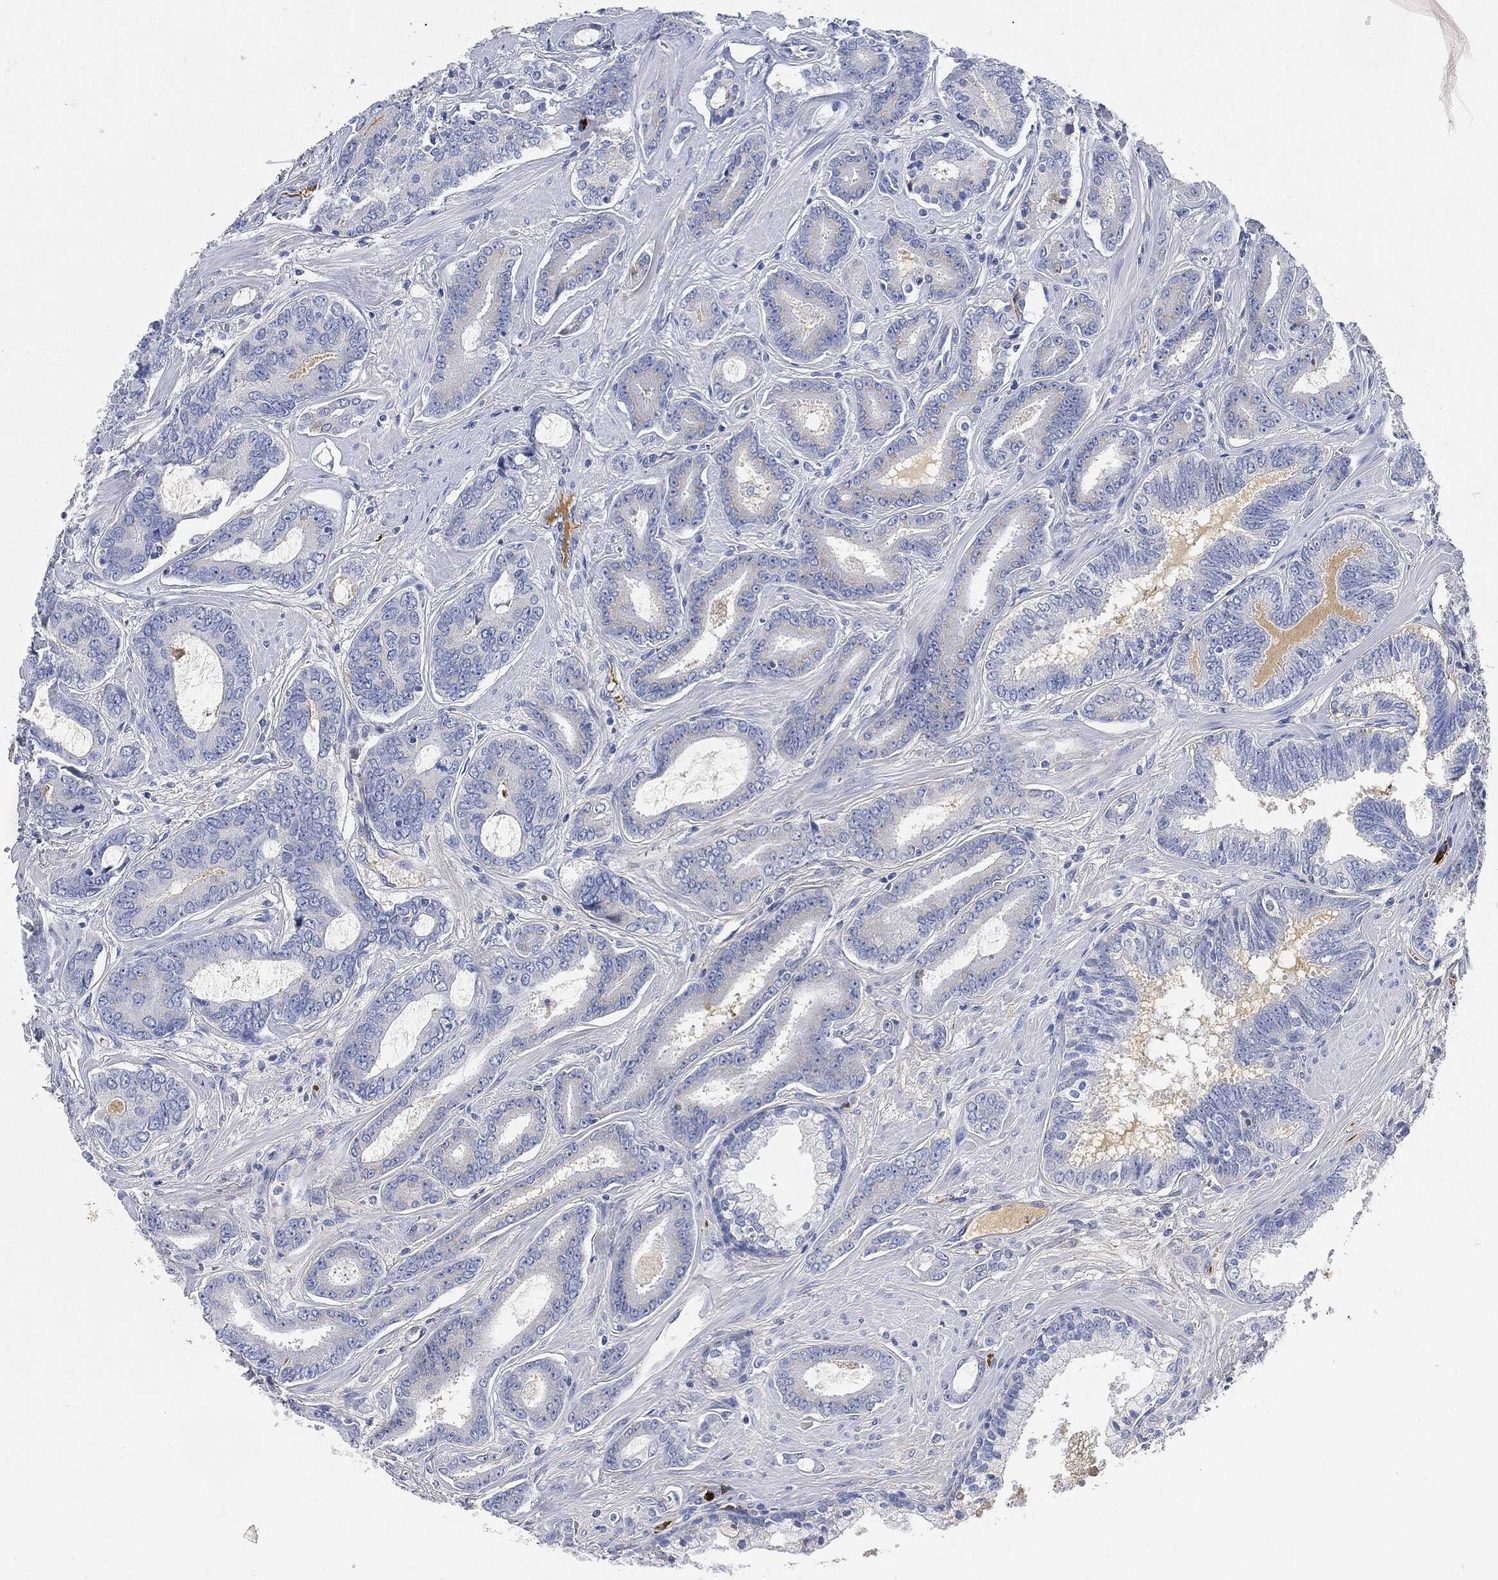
{"staining": {"intensity": "negative", "quantity": "none", "location": "none"}, "tissue": "prostate cancer", "cell_type": "Tumor cells", "image_type": "cancer", "snomed": [{"axis": "morphology", "description": "Adenocarcinoma, NOS"}, {"axis": "topography", "description": "Prostate"}], "caption": "High power microscopy micrograph of an immunohistochemistry (IHC) micrograph of prostate cancer, revealing no significant expression in tumor cells. (DAB (3,3'-diaminobenzidine) immunohistochemistry (IHC) with hematoxylin counter stain).", "gene": "IGLV6-57", "patient": {"sex": "male", "age": 55}}